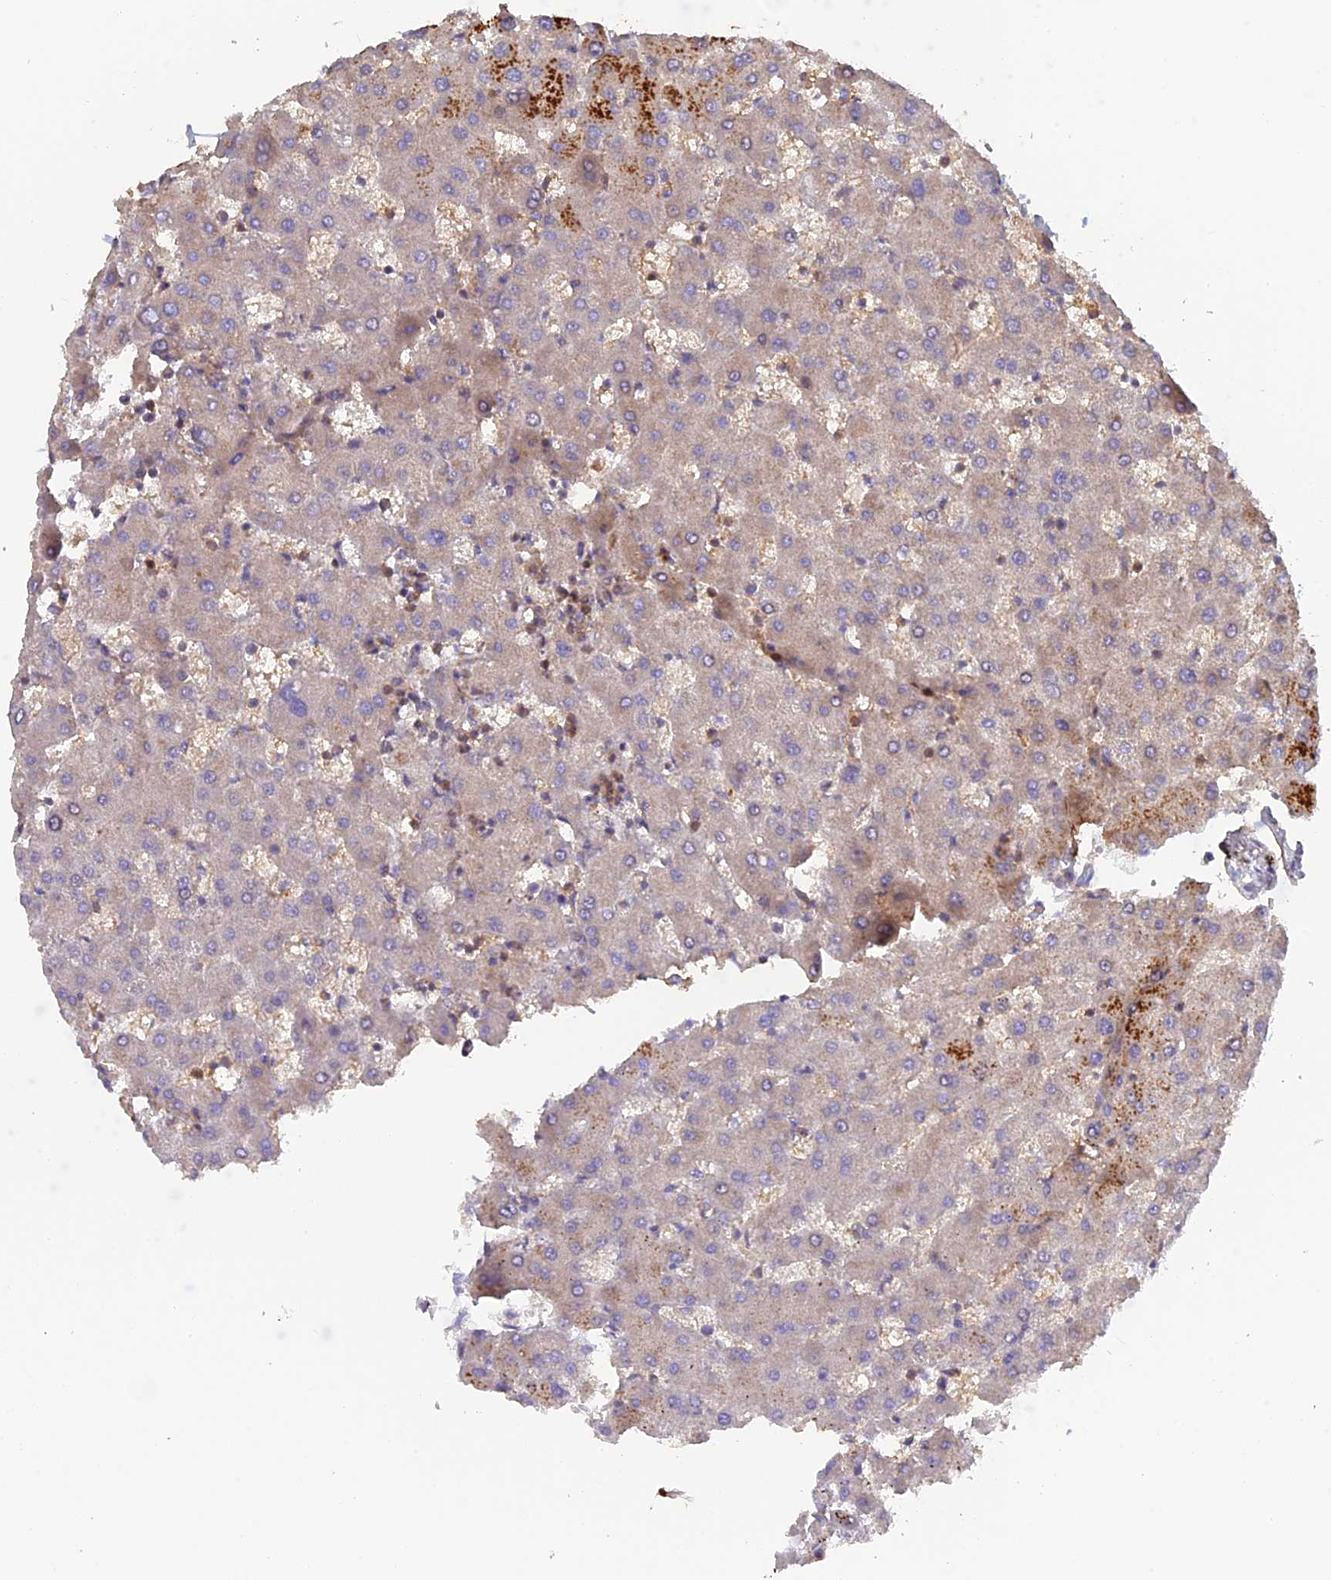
{"staining": {"intensity": "negative", "quantity": "none", "location": "none"}, "tissue": "liver", "cell_type": "Cholangiocytes", "image_type": "normal", "snomed": [{"axis": "morphology", "description": "Normal tissue, NOS"}, {"axis": "topography", "description": "Liver"}], "caption": "Photomicrograph shows no protein staining in cholangiocytes of benign liver.", "gene": "RPIA", "patient": {"sex": "female", "age": 63}}